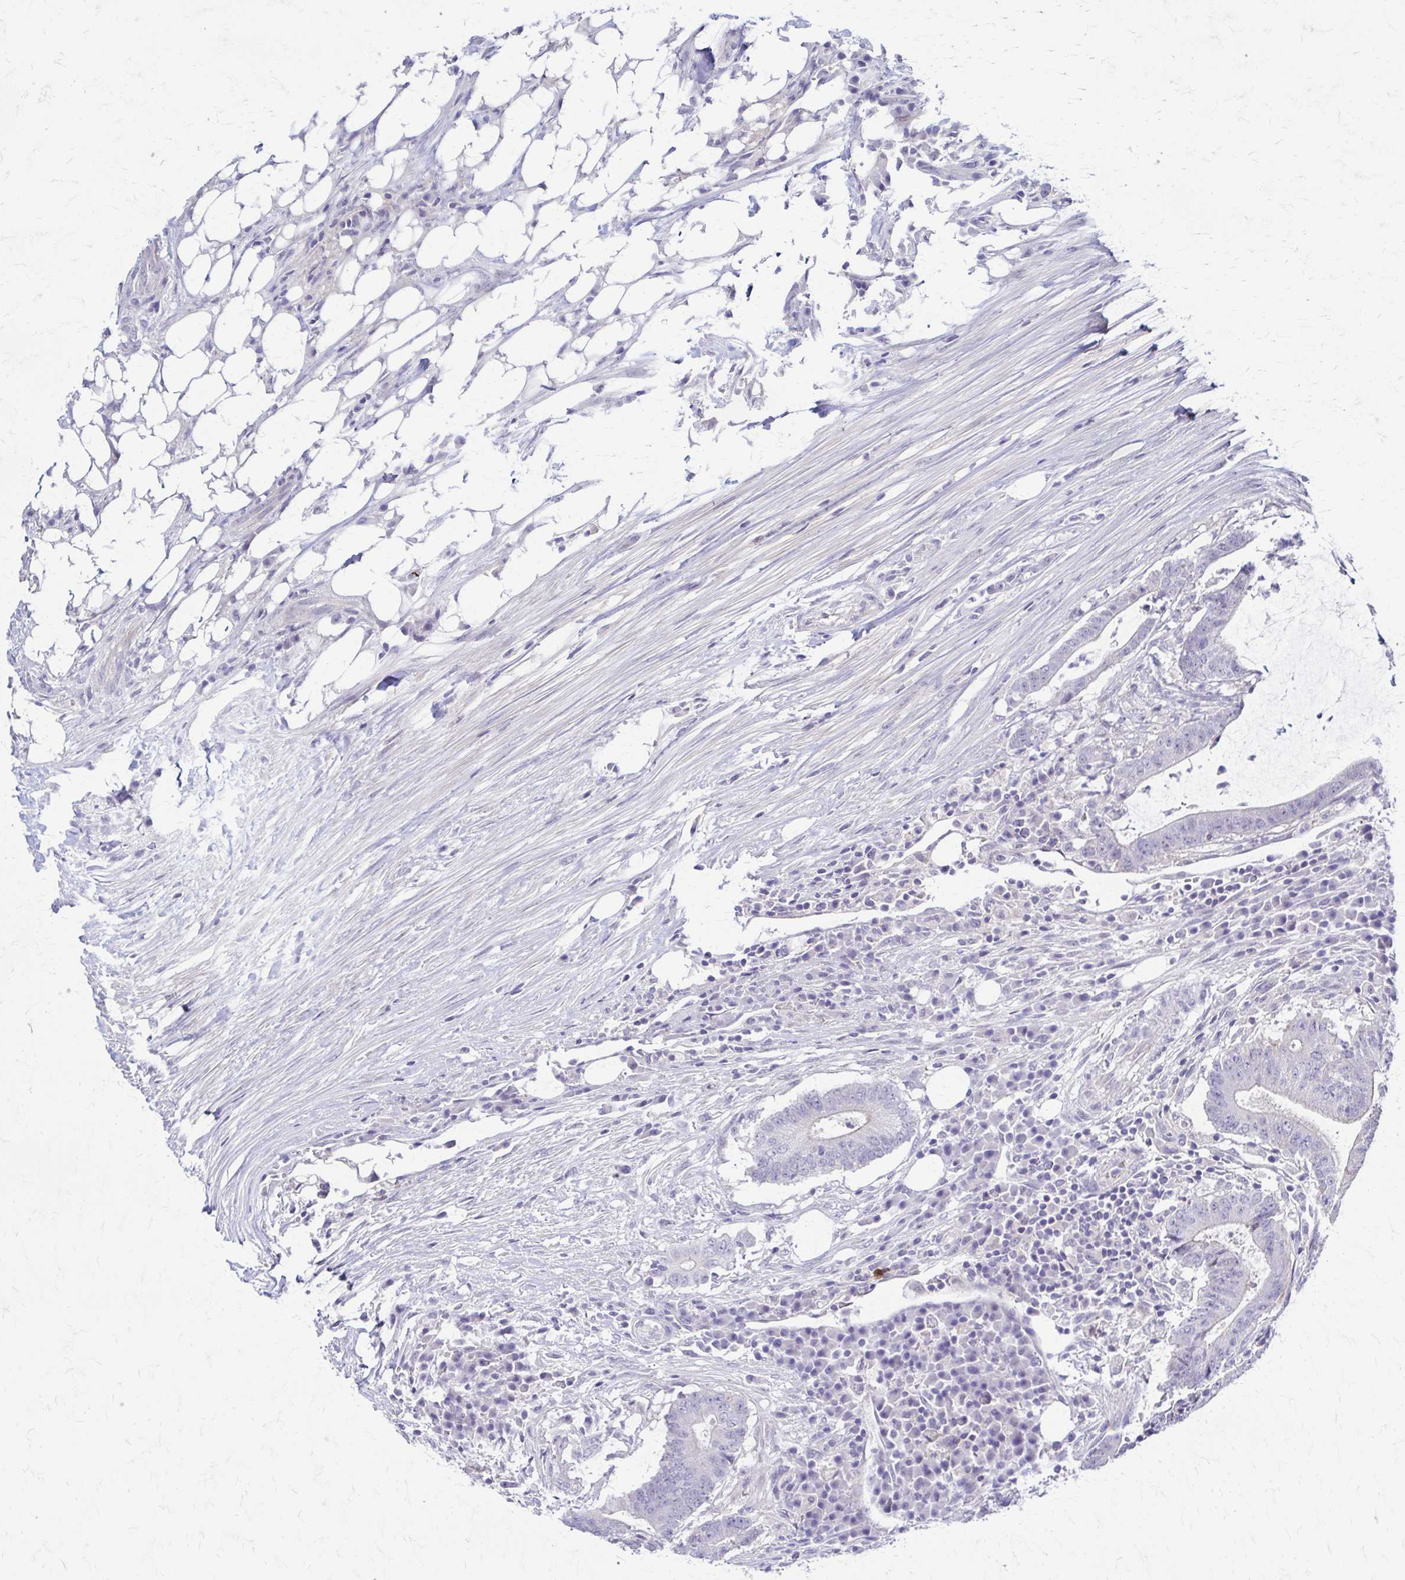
{"staining": {"intensity": "negative", "quantity": "none", "location": "none"}, "tissue": "colorectal cancer", "cell_type": "Tumor cells", "image_type": "cancer", "snomed": [{"axis": "morphology", "description": "Adenocarcinoma, NOS"}, {"axis": "topography", "description": "Colon"}], "caption": "IHC photomicrograph of colorectal cancer stained for a protein (brown), which exhibits no positivity in tumor cells.", "gene": "RHOBTB2", "patient": {"sex": "female", "age": 43}}